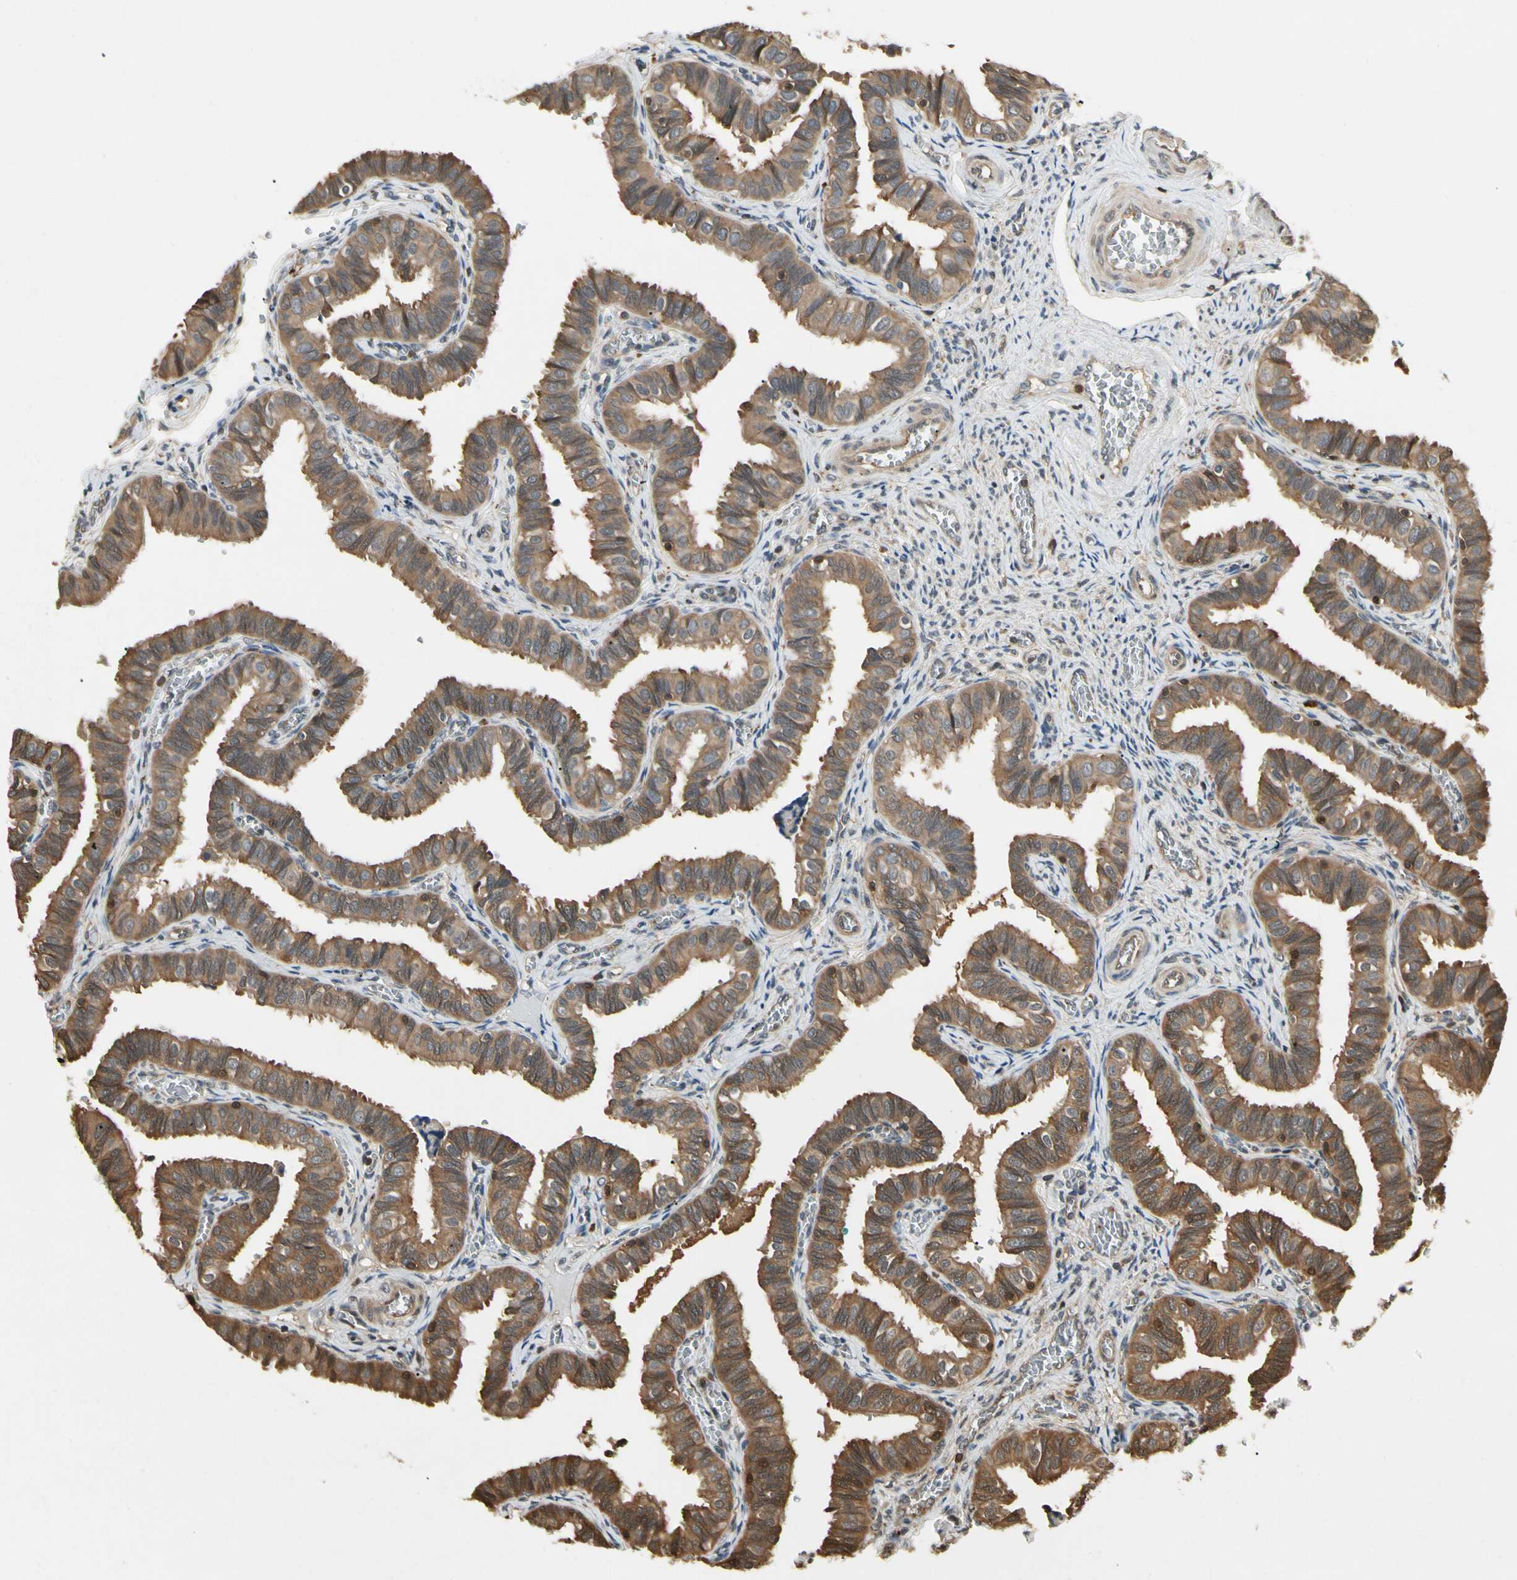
{"staining": {"intensity": "moderate", "quantity": ">75%", "location": "cytoplasmic/membranous"}, "tissue": "fallopian tube", "cell_type": "Glandular cells", "image_type": "normal", "snomed": [{"axis": "morphology", "description": "Normal tissue, NOS"}, {"axis": "topography", "description": "Fallopian tube"}], "caption": "There is medium levels of moderate cytoplasmic/membranous expression in glandular cells of unremarkable fallopian tube, as demonstrated by immunohistochemical staining (brown color).", "gene": "YWHAB", "patient": {"sex": "female", "age": 46}}